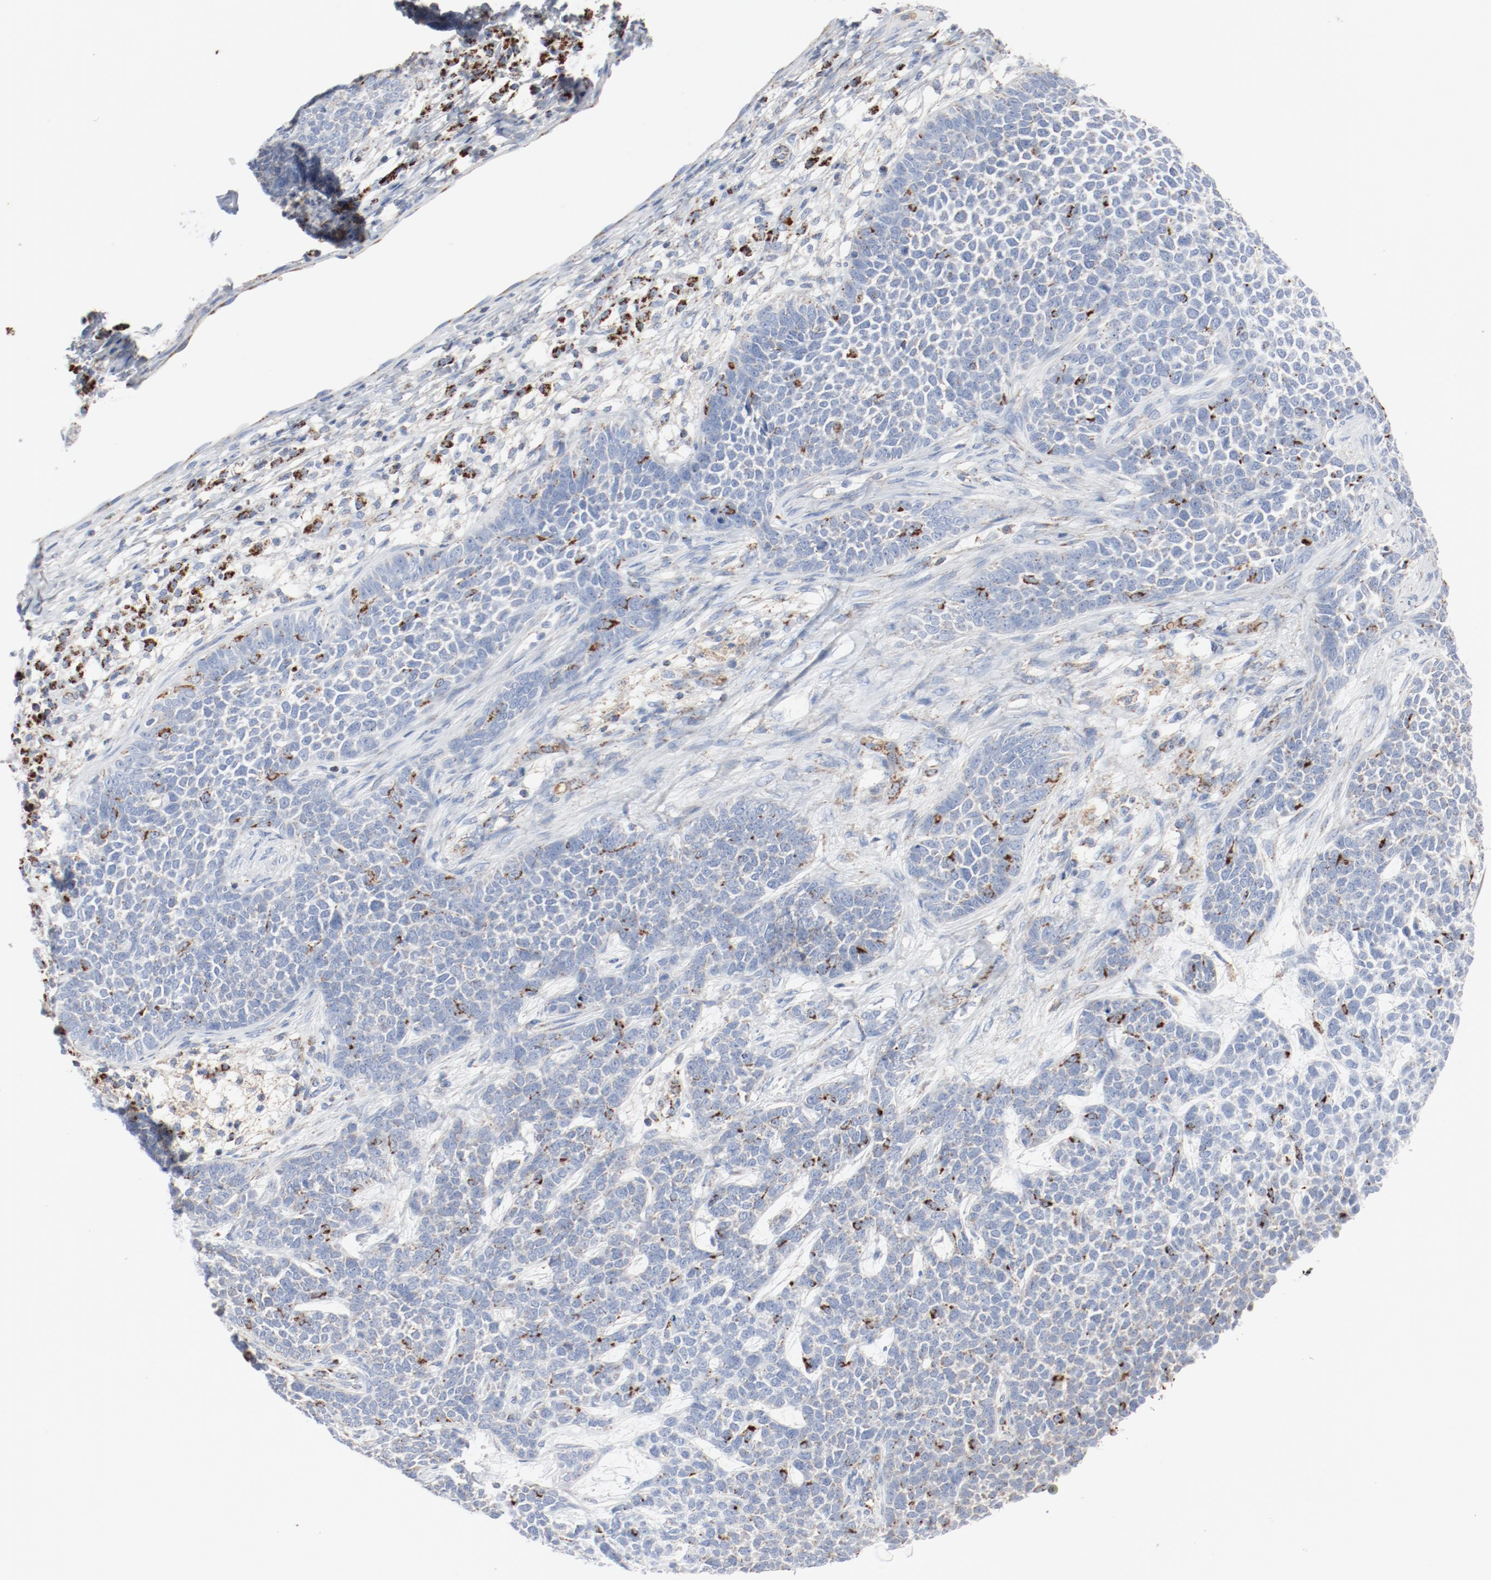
{"staining": {"intensity": "weak", "quantity": "<25%", "location": "cytoplasmic/membranous"}, "tissue": "skin cancer", "cell_type": "Tumor cells", "image_type": "cancer", "snomed": [{"axis": "morphology", "description": "Basal cell carcinoma"}, {"axis": "topography", "description": "Skin"}], "caption": "Tumor cells are negative for protein expression in human basal cell carcinoma (skin).", "gene": "NDUFB8", "patient": {"sex": "female", "age": 84}}